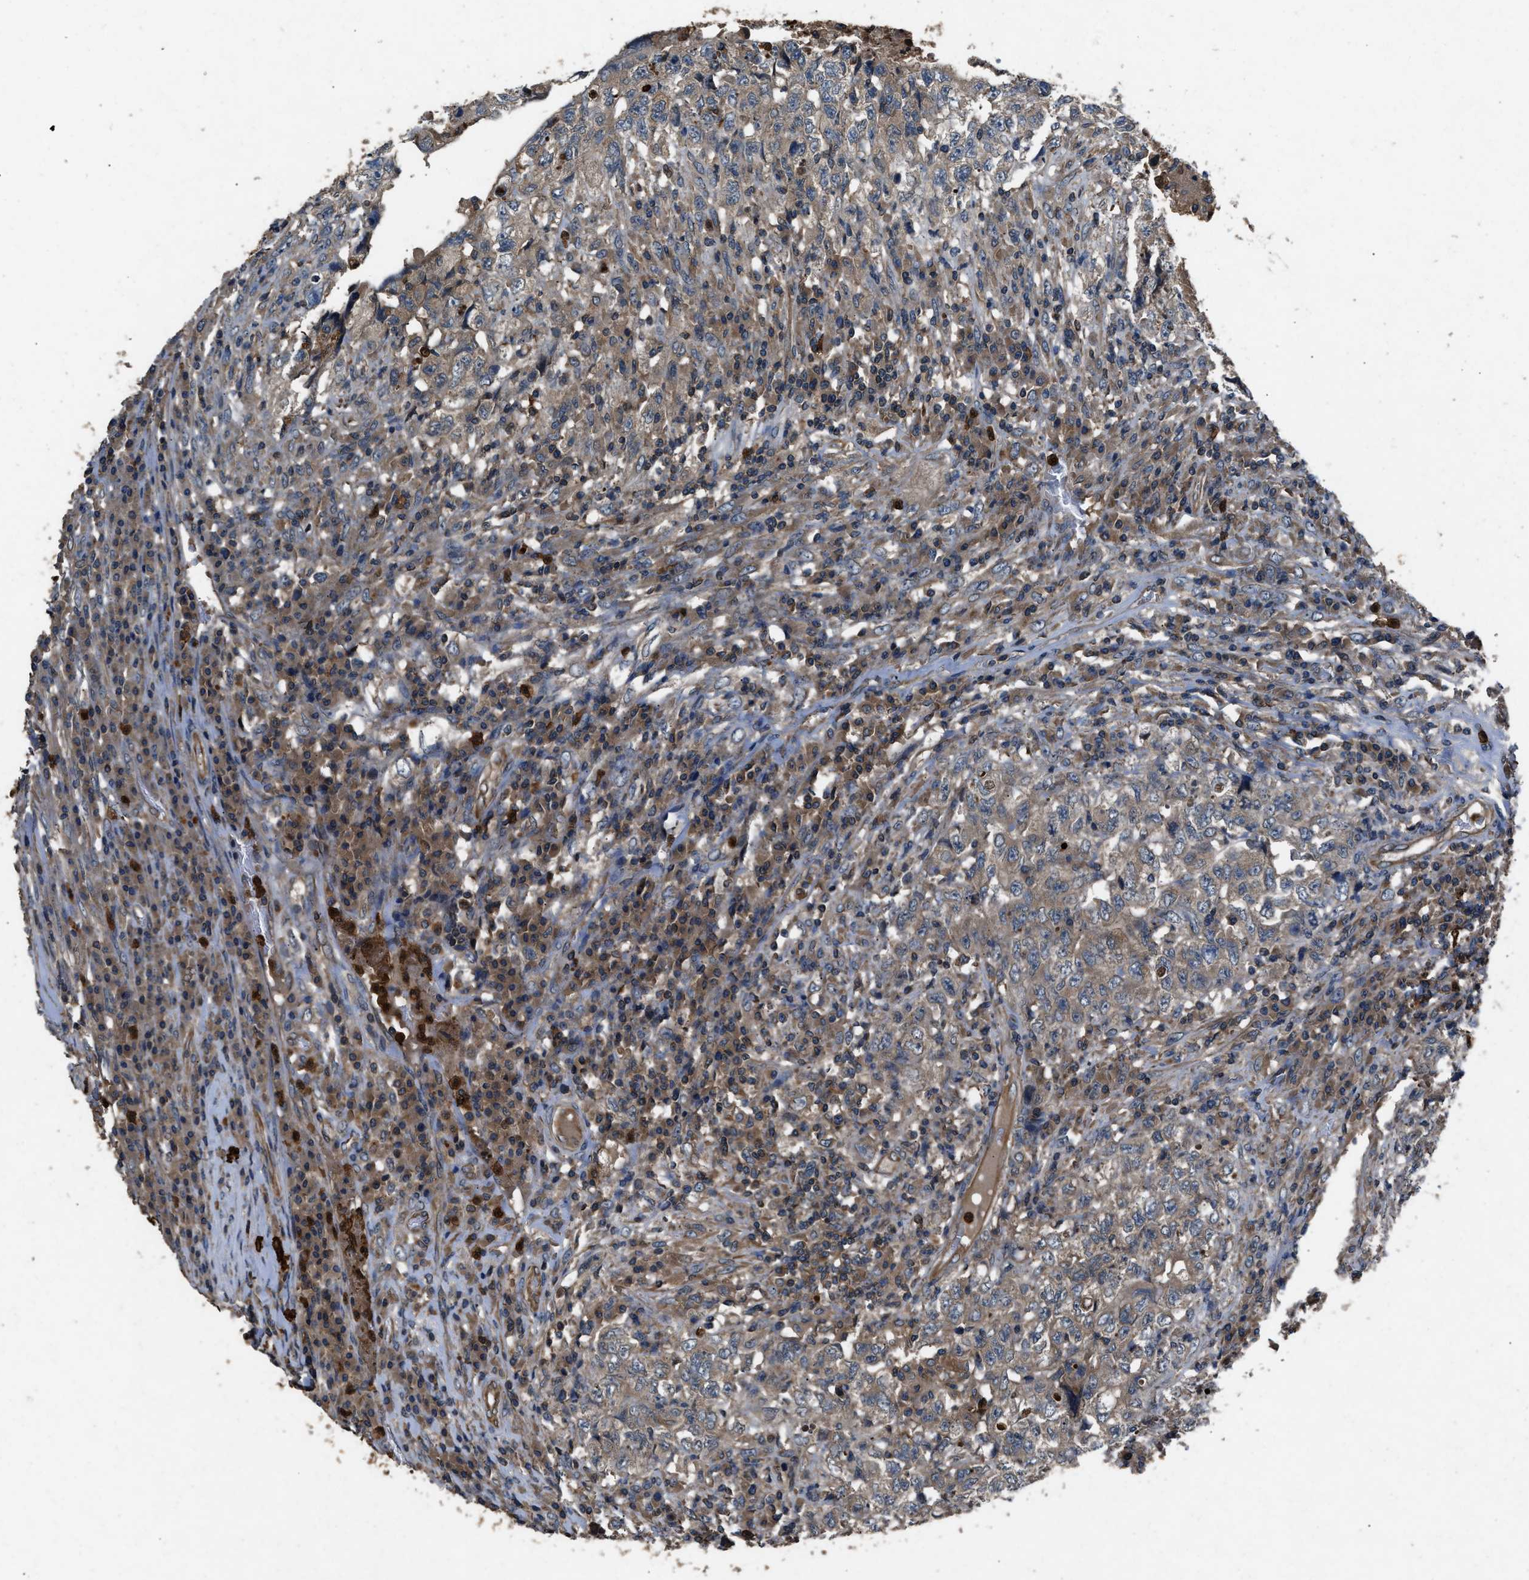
{"staining": {"intensity": "weak", "quantity": "<25%", "location": "cytoplasmic/membranous"}, "tissue": "testis cancer", "cell_type": "Tumor cells", "image_type": "cancer", "snomed": [{"axis": "morphology", "description": "Necrosis, NOS"}, {"axis": "morphology", "description": "Carcinoma, Embryonal, NOS"}, {"axis": "topography", "description": "Testis"}], "caption": "Immunohistochemistry photomicrograph of testis cancer (embryonal carcinoma) stained for a protein (brown), which reveals no positivity in tumor cells.", "gene": "PPID", "patient": {"sex": "male", "age": 19}}